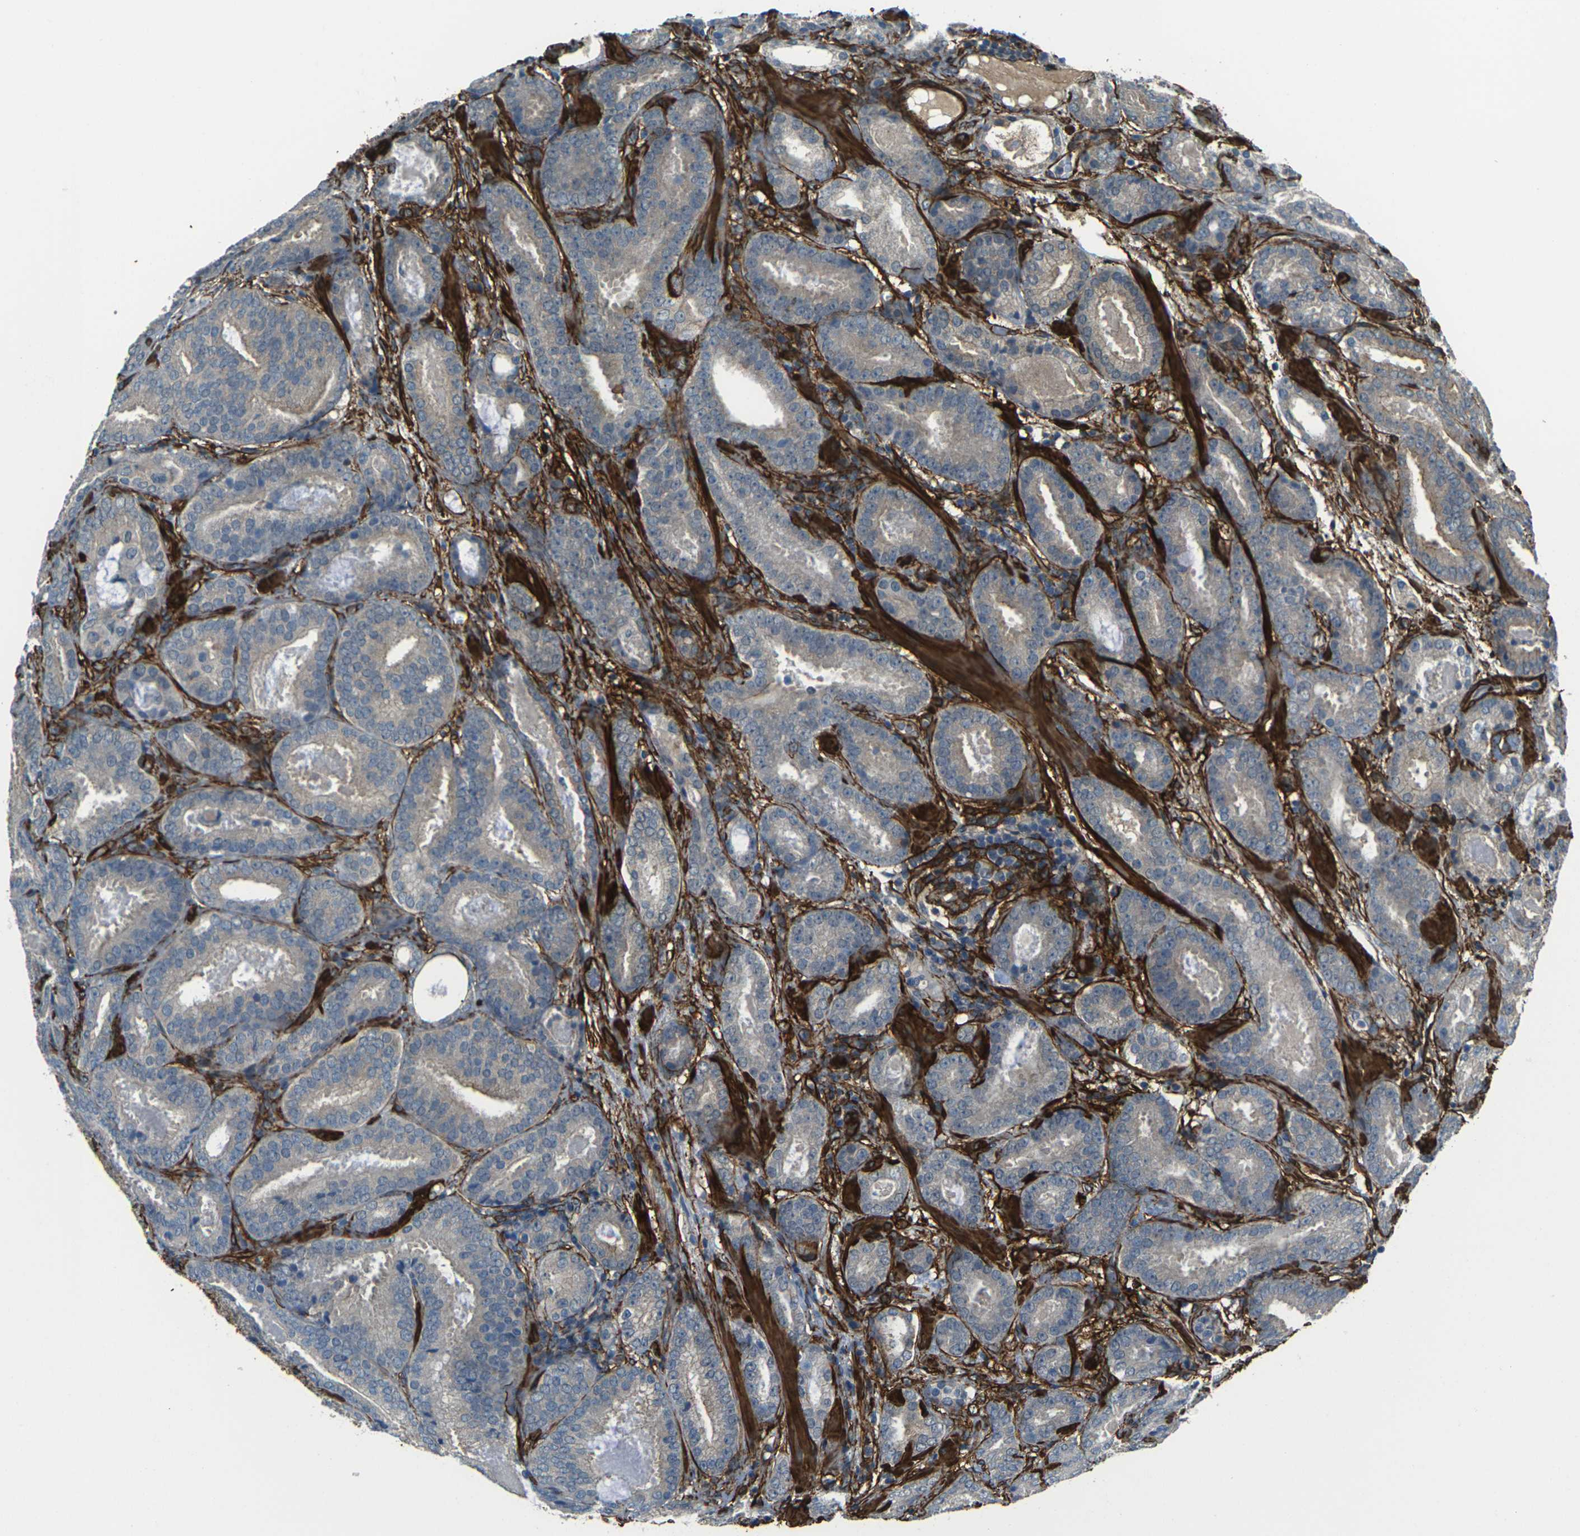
{"staining": {"intensity": "negative", "quantity": "none", "location": "none"}, "tissue": "prostate cancer", "cell_type": "Tumor cells", "image_type": "cancer", "snomed": [{"axis": "morphology", "description": "Adenocarcinoma, Low grade"}, {"axis": "topography", "description": "Prostate"}], "caption": "Tumor cells show no significant protein expression in prostate cancer.", "gene": "GRAMD1C", "patient": {"sex": "male", "age": 69}}